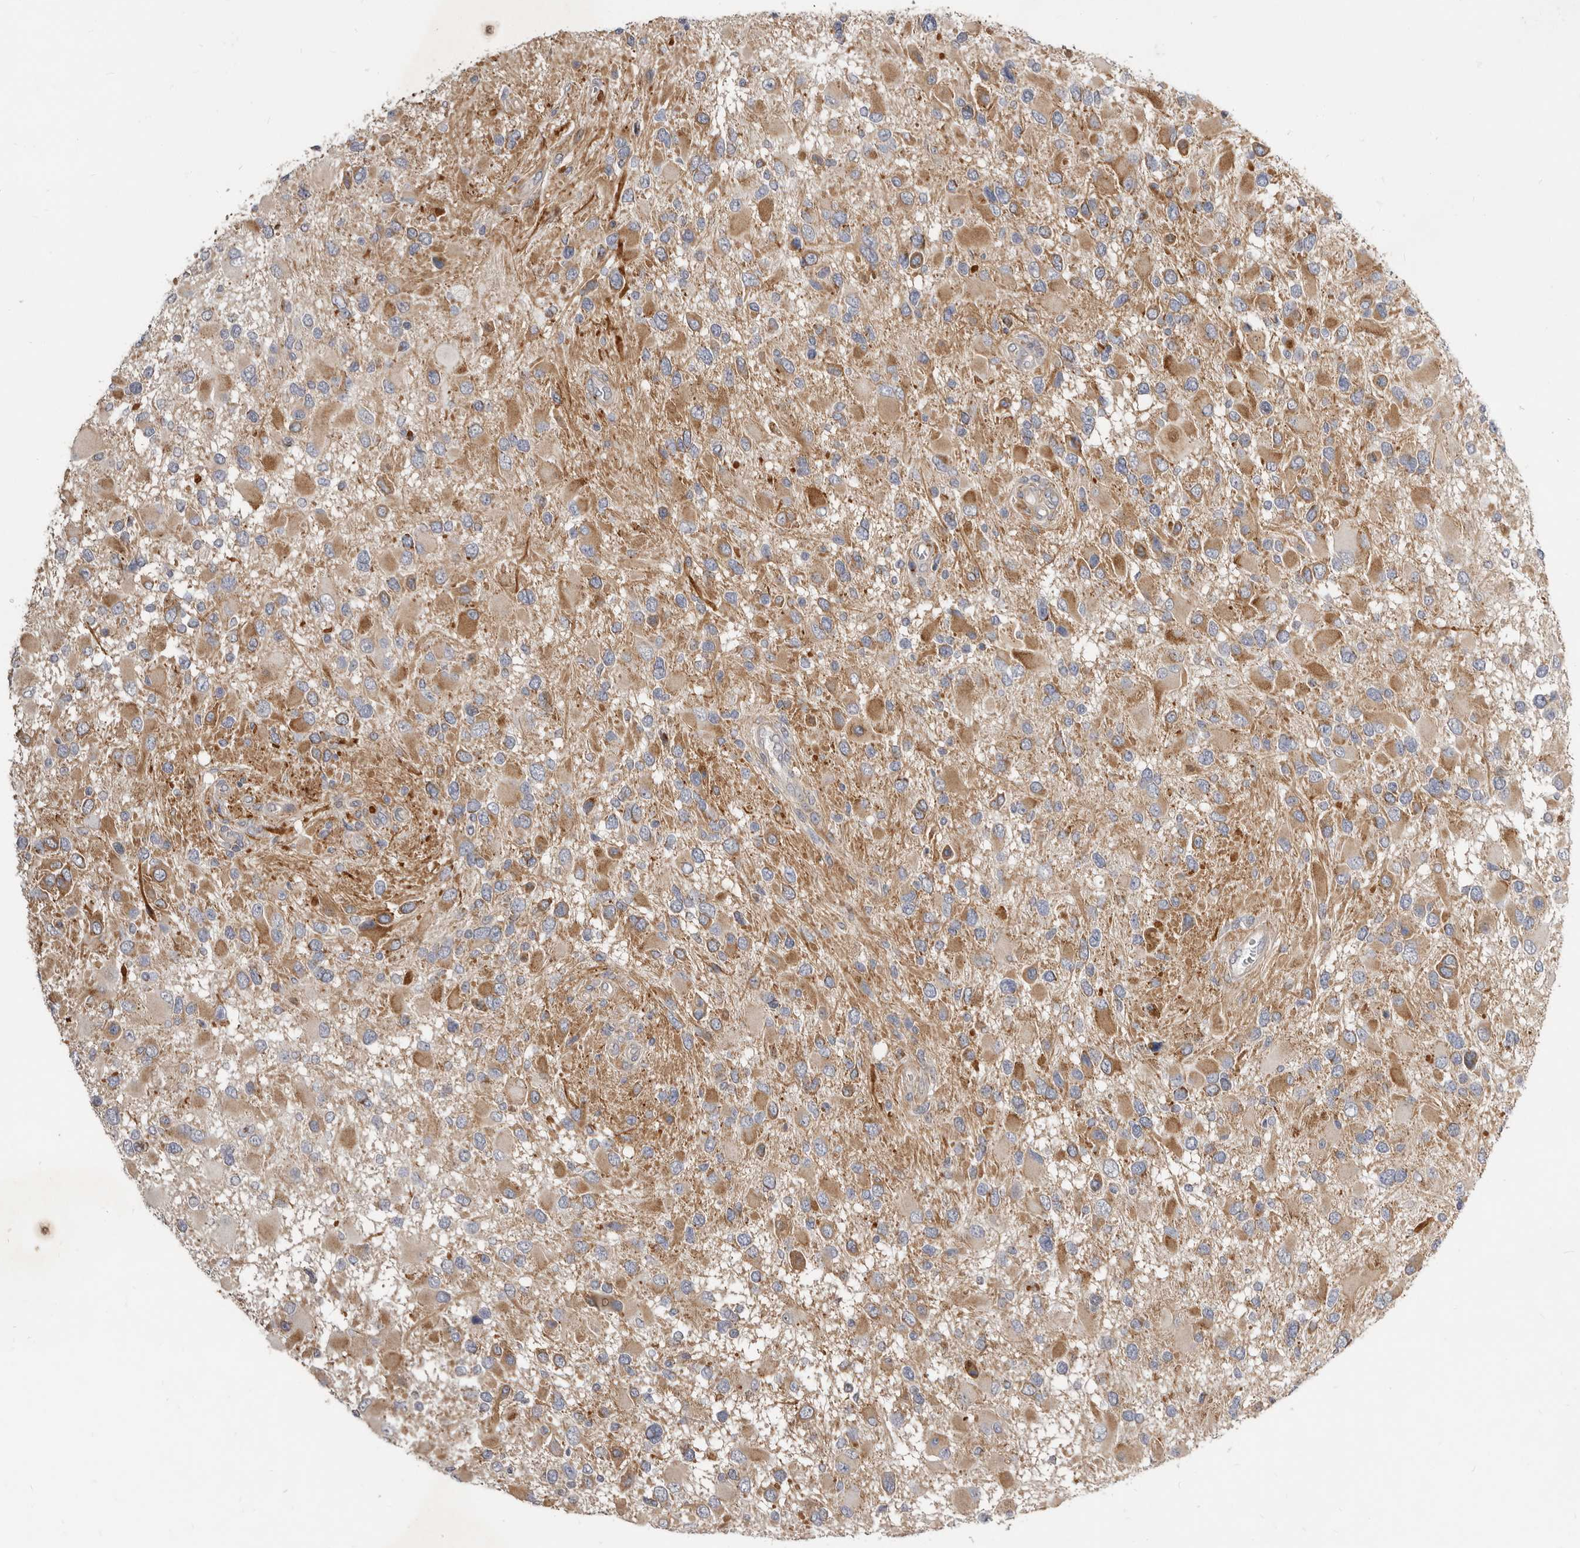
{"staining": {"intensity": "weak", "quantity": "25%-75%", "location": "cytoplasmic/membranous"}, "tissue": "glioma", "cell_type": "Tumor cells", "image_type": "cancer", "snomed": [{"axis": "morphology", "description": "Glioma, malignant, High grade"}, {"axis": "topography", "description": "Brain"}], "caption": "Weak cytoplasmic/membranous protein positivity is appreciated in about 25%-75% of tumor cells in glioma.", "gene": "SMC4", "patient": {"sex": "male", "age": 53}}